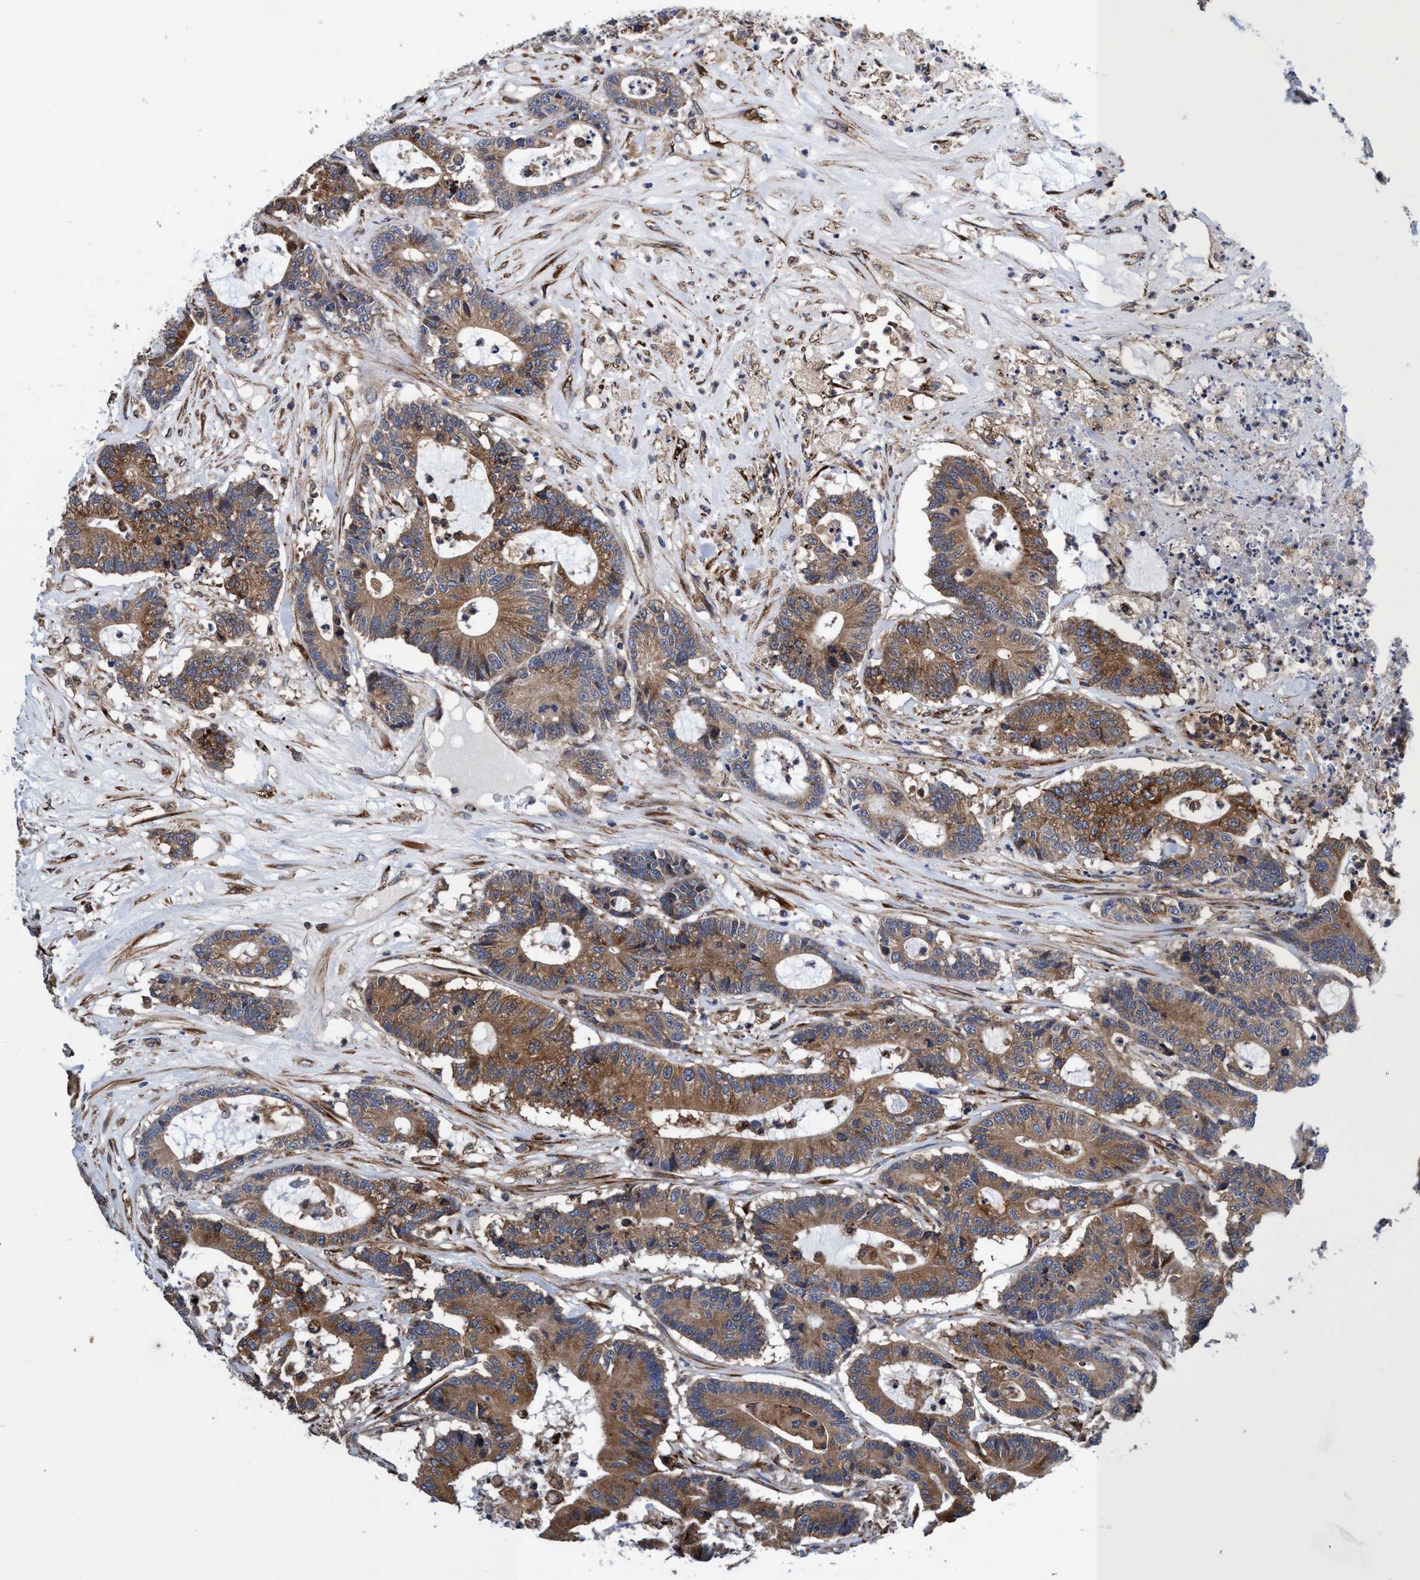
{"staining": {"intensity": "moderate", "quantity": ">75%", "location": "cytoplasmic/membranous"}, "tissue": "colorectal cancer", "cell_type": "Tumor cells", "image_type": "cancer", "snomed": [{"axis": "morphology", "description": "Adenocarcinoma, NOS"}, {"axis": "topography", "description": "Colon"}], "caption": "This micrograph reveals colorectal cancer (adenocarcinoma) stained with IHC to label a protein in brown. The cytoplasmic/membranous of tumor cells show moderate positivity for the protein. Nuclei are counter-stained blue.", "gene": "CALCOCO2", "patient": {"sex": "female", "age": 84}}